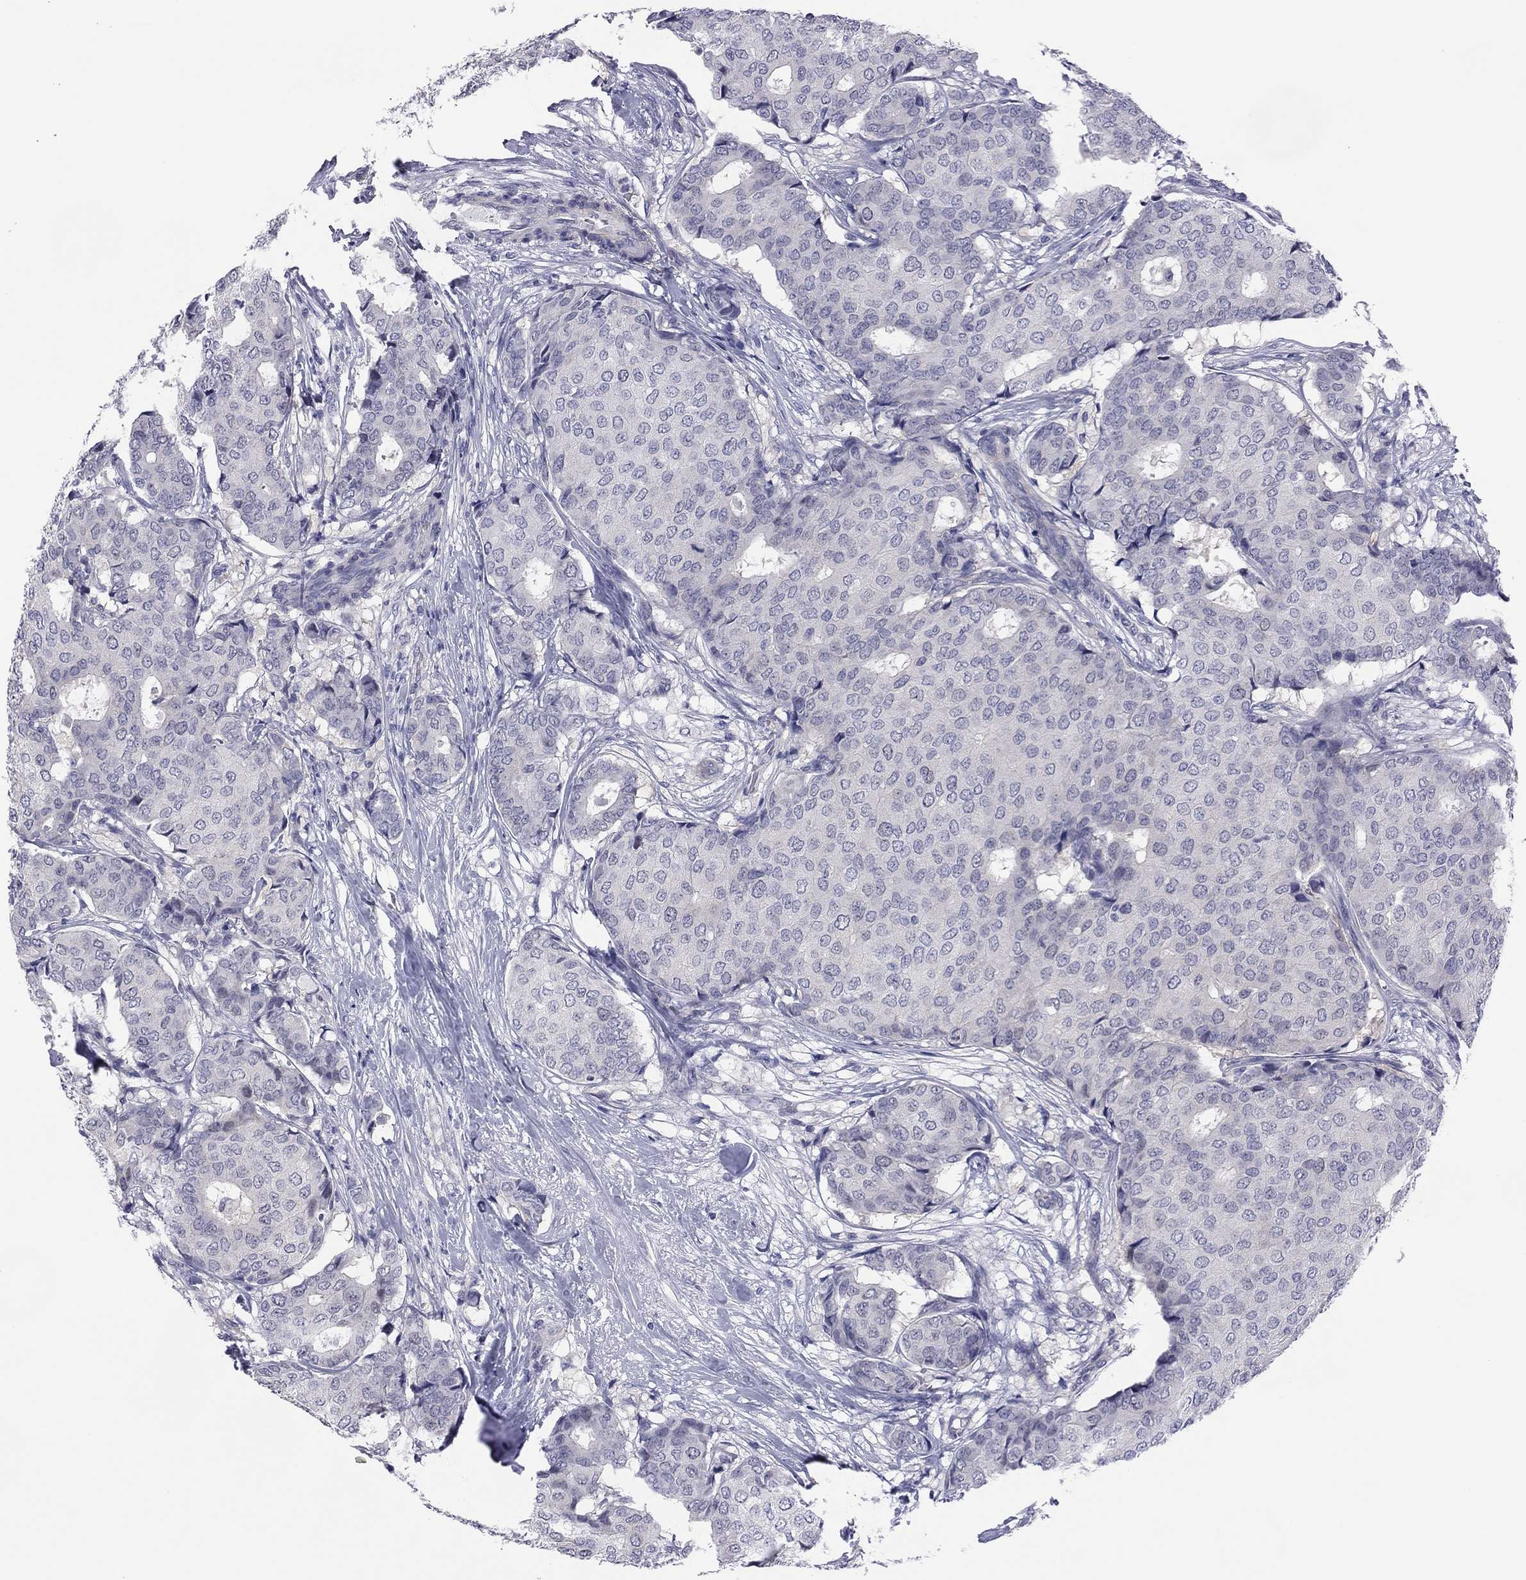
{"staining": {"intensity": "negative", "quantity": "none", "location": "none"}, "tissue": "breast cancer", "cell_type": "Tumor cells", "image_type": "cancer", "snomed": [{"axis": "morphology", "description": "Duct carcinoma"}, {"axis": "topography", "description": "Breast"}], "caption": "Immunohistochemical staining of human invasive ductal carcinoma (breast) shows no significant expression in tumor cells.", "gene": "POU5F2", "patient": {"sex": "female", "age": 75}}